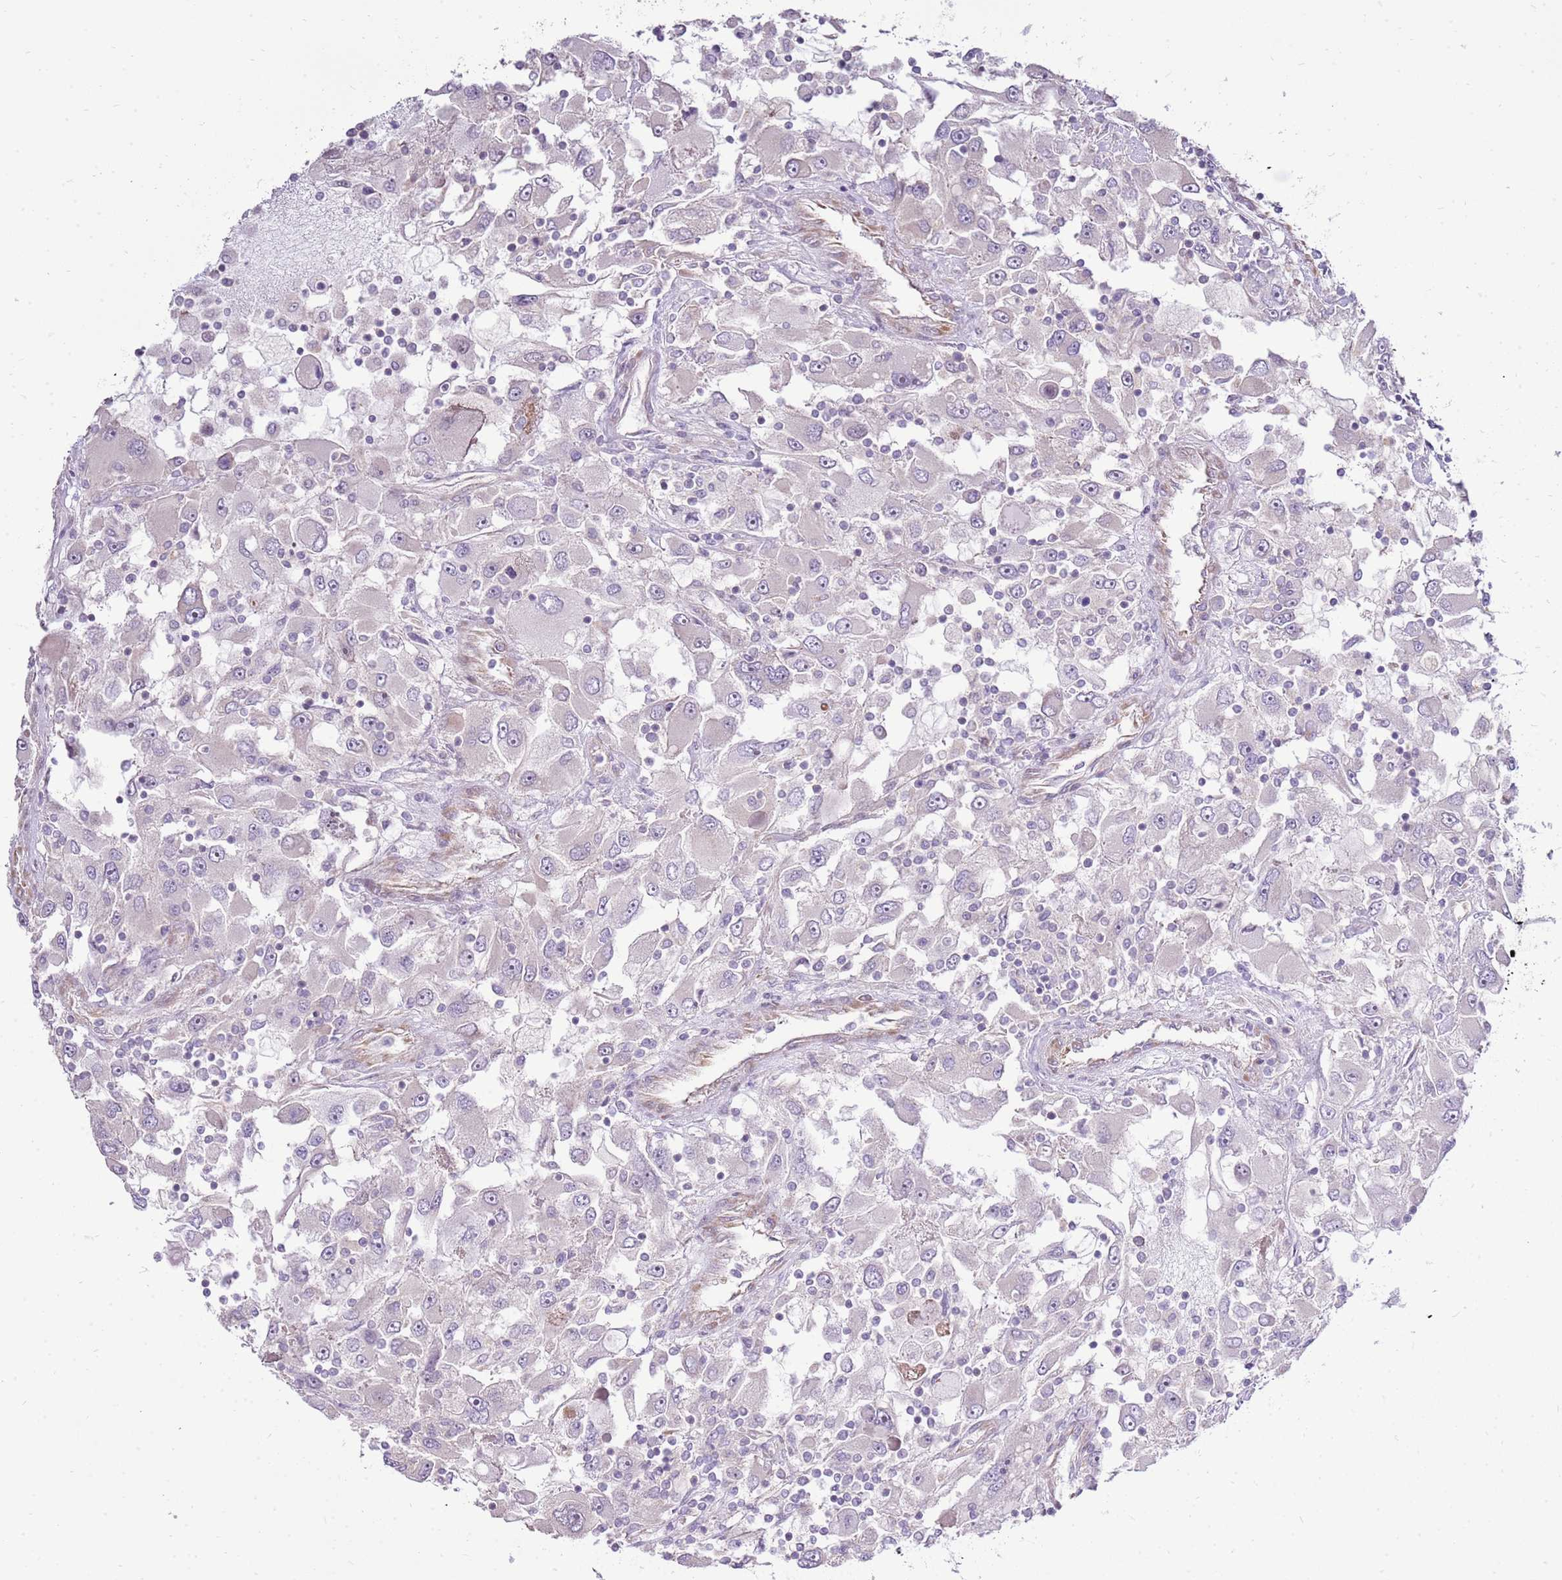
{"staining": {"intensity": "negative", "quantity": "none", "location": "none"}, "tissue": "renal cancer", "cell_type": "Tumor cells", "image_type": "cancer", "snomed": [{"axis": "morphology", "description": "Adenocarcinoma, NOS"}, {"axis": "topography", "description": "Kidney"}], "caption": "An image of renal adenocarcinoma stained for a protein exhibits no brown staining in tumor cells. (DAB IHC, high magnification).", "gene": "UGGT2", "patient": {"sex": "female", "age": 52}}